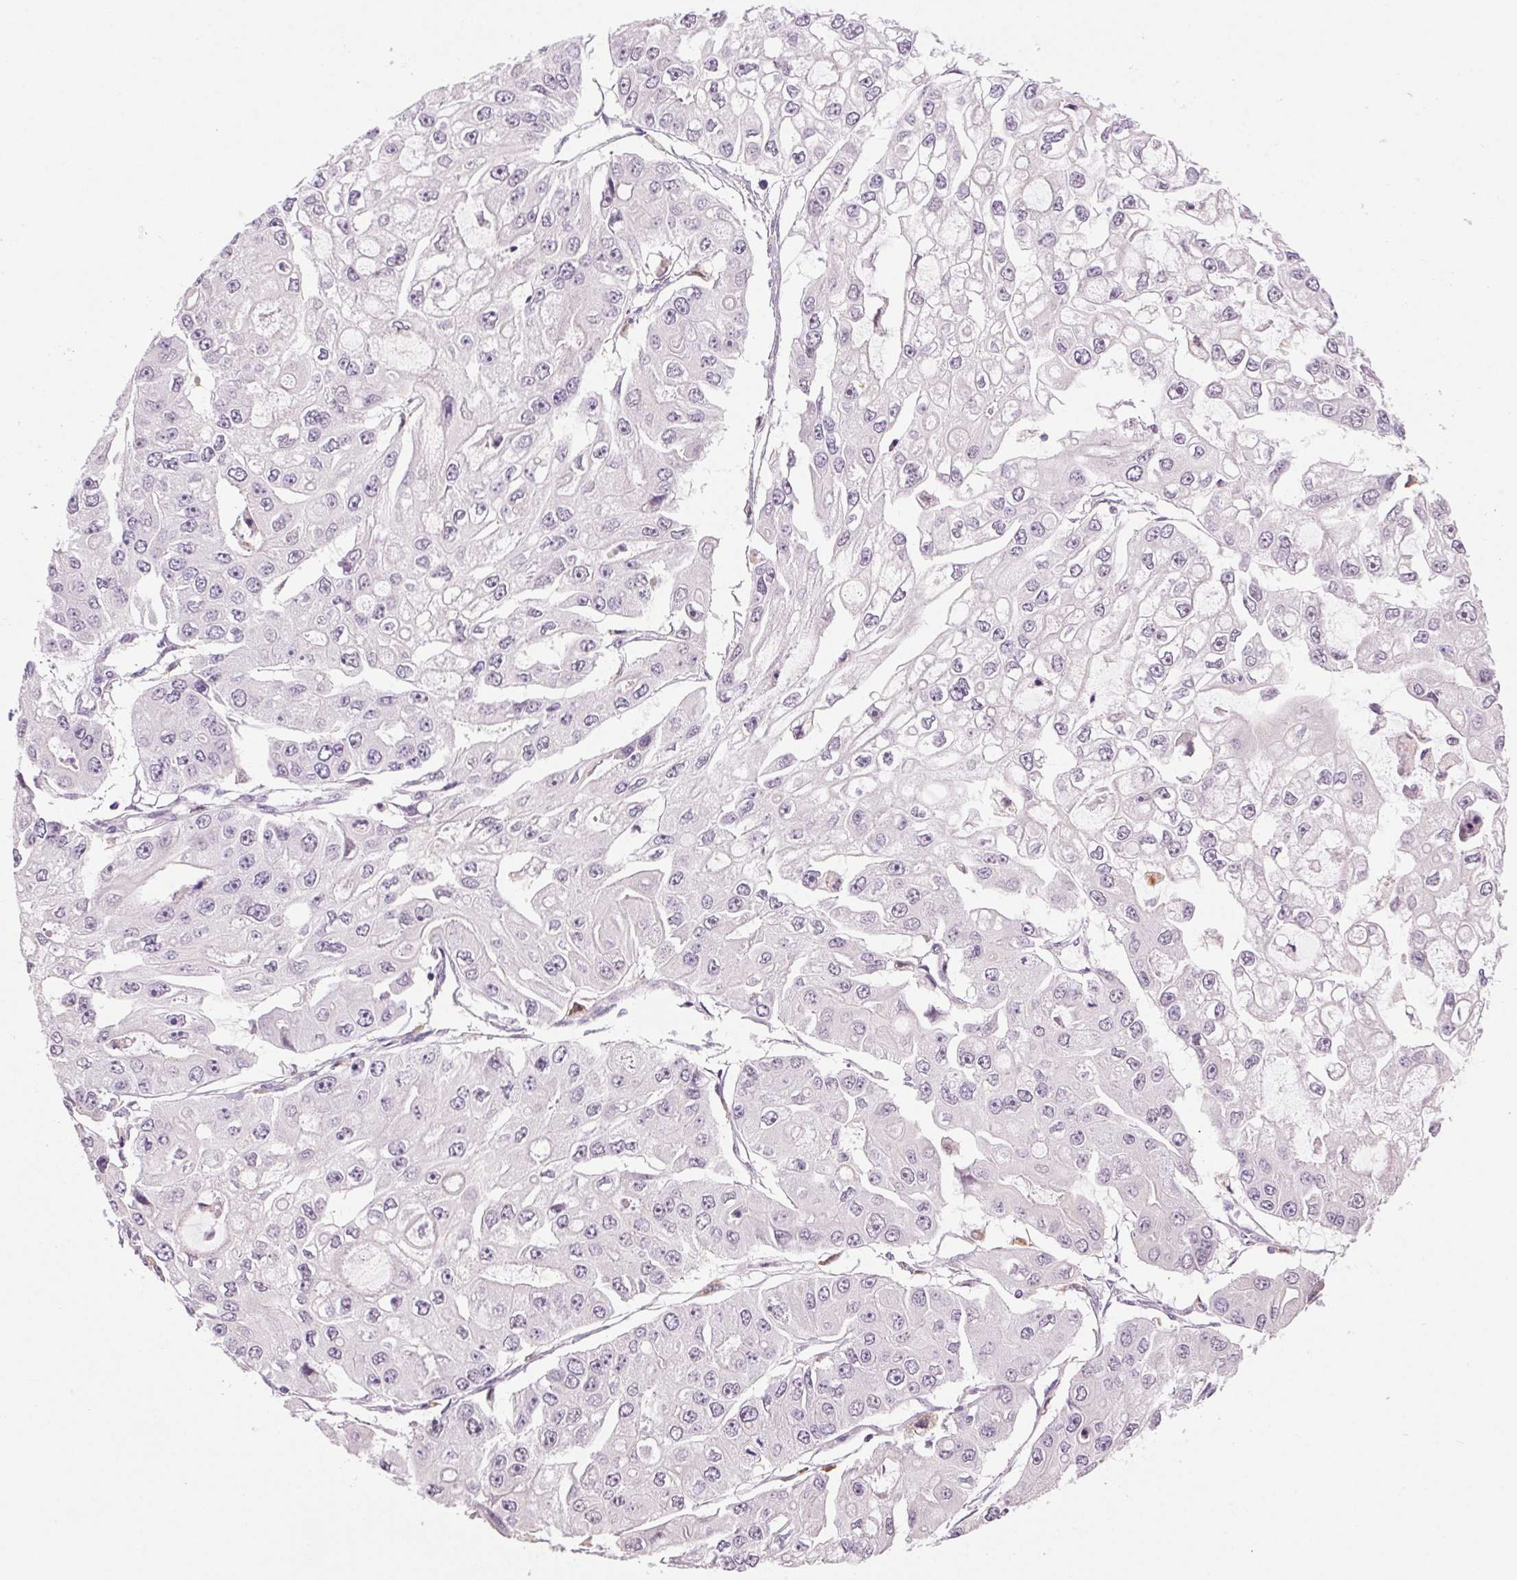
{"staining": {"intensity": "negative", "quantity": "none", "location": "none"}, "tissue": "ovarian cancer", "cell_type": "Tumor cells", "image_type": "cancer", "snomed": [{"axis": "morphology", "description": "Cystadenocarcinoma, serous, NOS"}, {"axis": "topography", "description": "Ovary"}], "caption": "The immunohistochemistry (IHC) photomicrograph has no significant positivity in tumor cells of ovarian serous cystadenocarcinoma tissue.", "gene": "MPO", "patient": {"sex": "female", "age": 56}}